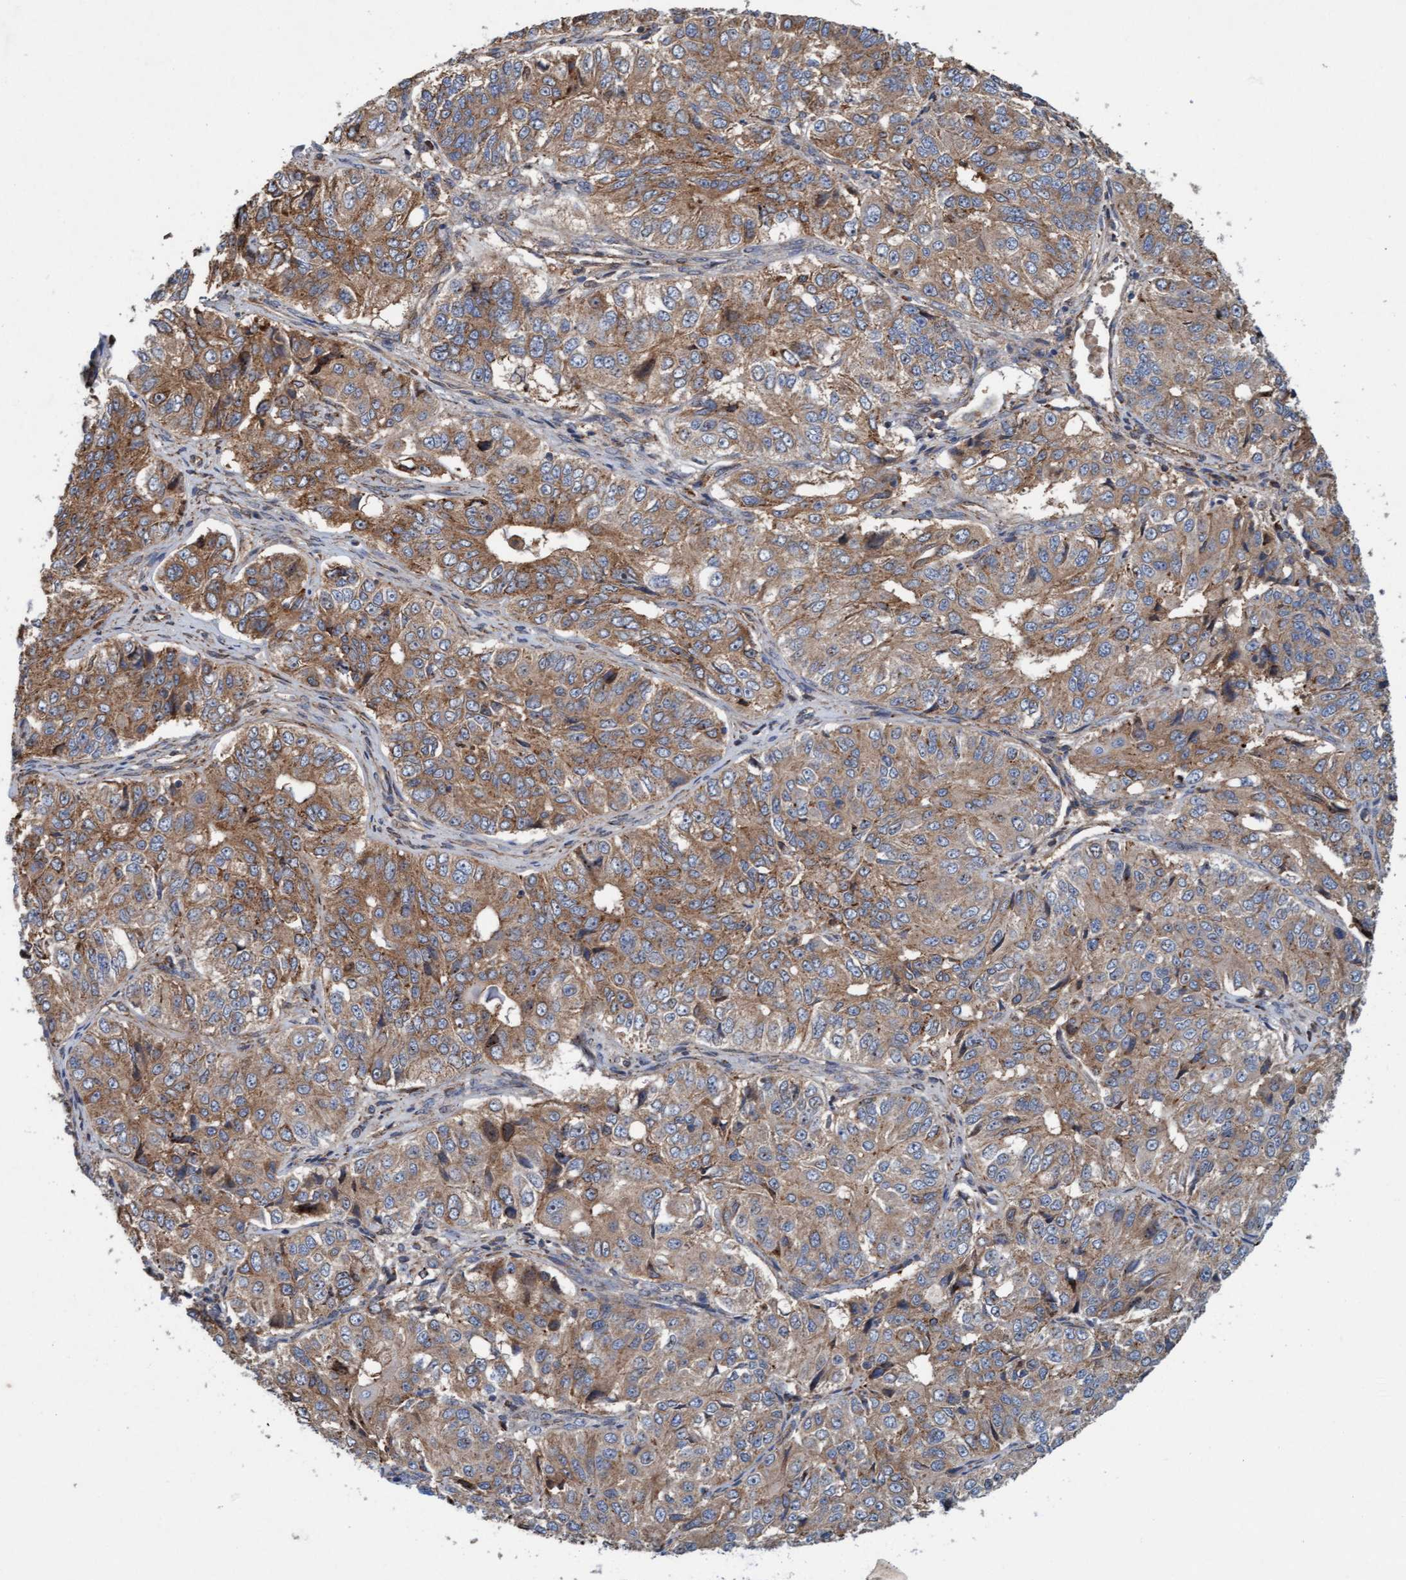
{"staining": {"intensity": "moderate", "quantity": ">75%", "location": "cytoplasmic/membranous"}, "tissue": "ovarian cancer", "cell_type": "Tumor cells", "image_type": "cancer", "snomed": [{"axis": "morphology", "description": "Carcinoma, endometroid"}, {"axis": "topography", "description": "Ovary"}], "caption": "The immunohistochemical stain labels moderate cytoplasmic/membranous positivity in tumor cells of ovarian endometroid carcinoma tissue.", "gene": "ERAL1", "patient": {"sex": "female", "age": 51}}